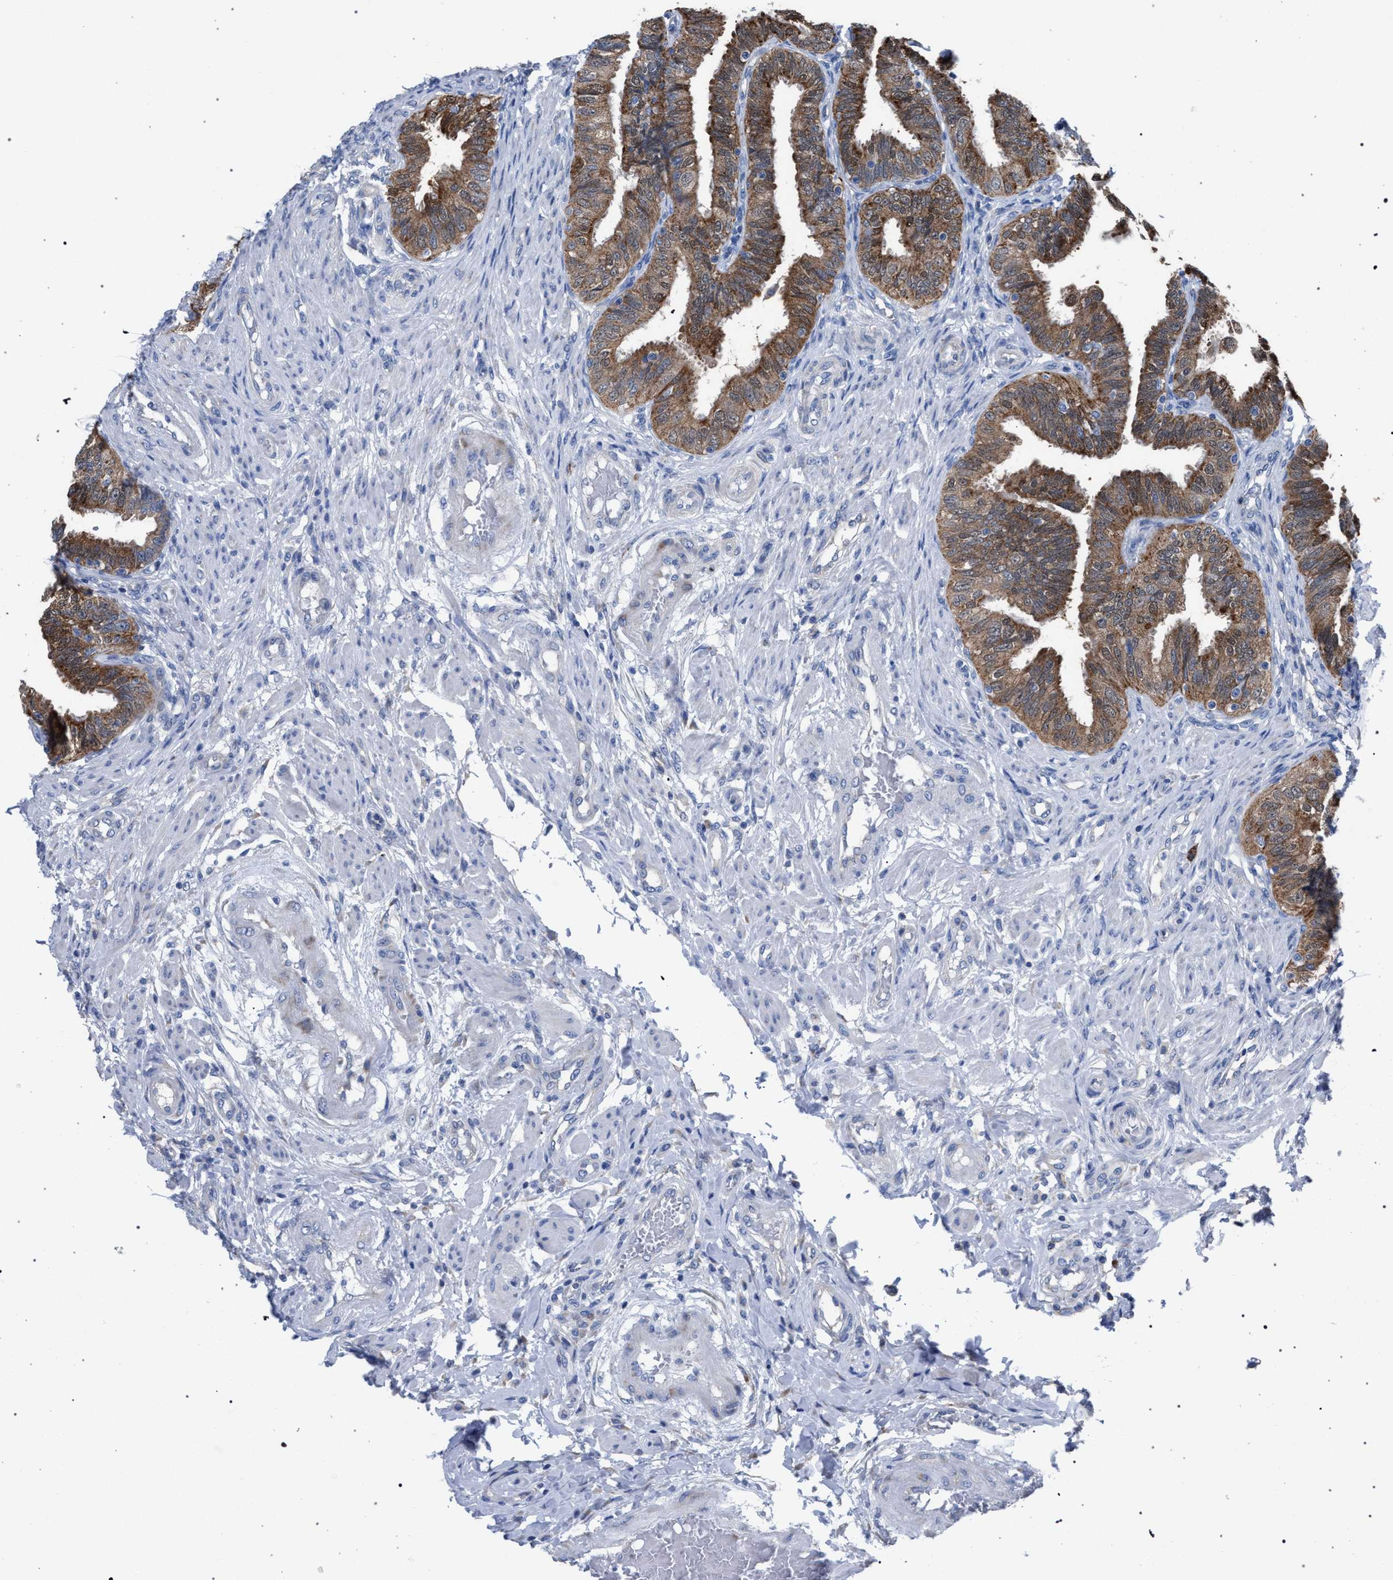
{"staining": {"intensity": "moderate", "quantity": ">75%", "location": "cytoplasmic/membranous"}, "tissue": "fallopian tube", "cell_type": "Glandular cells", "image_type": "normal", "snomed": [{"axis": "morphology", "description": "Normal tissue, NOS"}, {"axis": "topography", "description": "Fallopian tube"}, {"axis": "topography", "description": "Placenta"}], "caption": "An immunohistochemistry (IHC) histopathology image of normal tissue is shown. Protein staining in brown labels moderate cytoplasmic/membranous positivity in fallopian tube within glandular cells.", "gene": "CRYZ", "patient": {"sex": "female", "age": 34}}